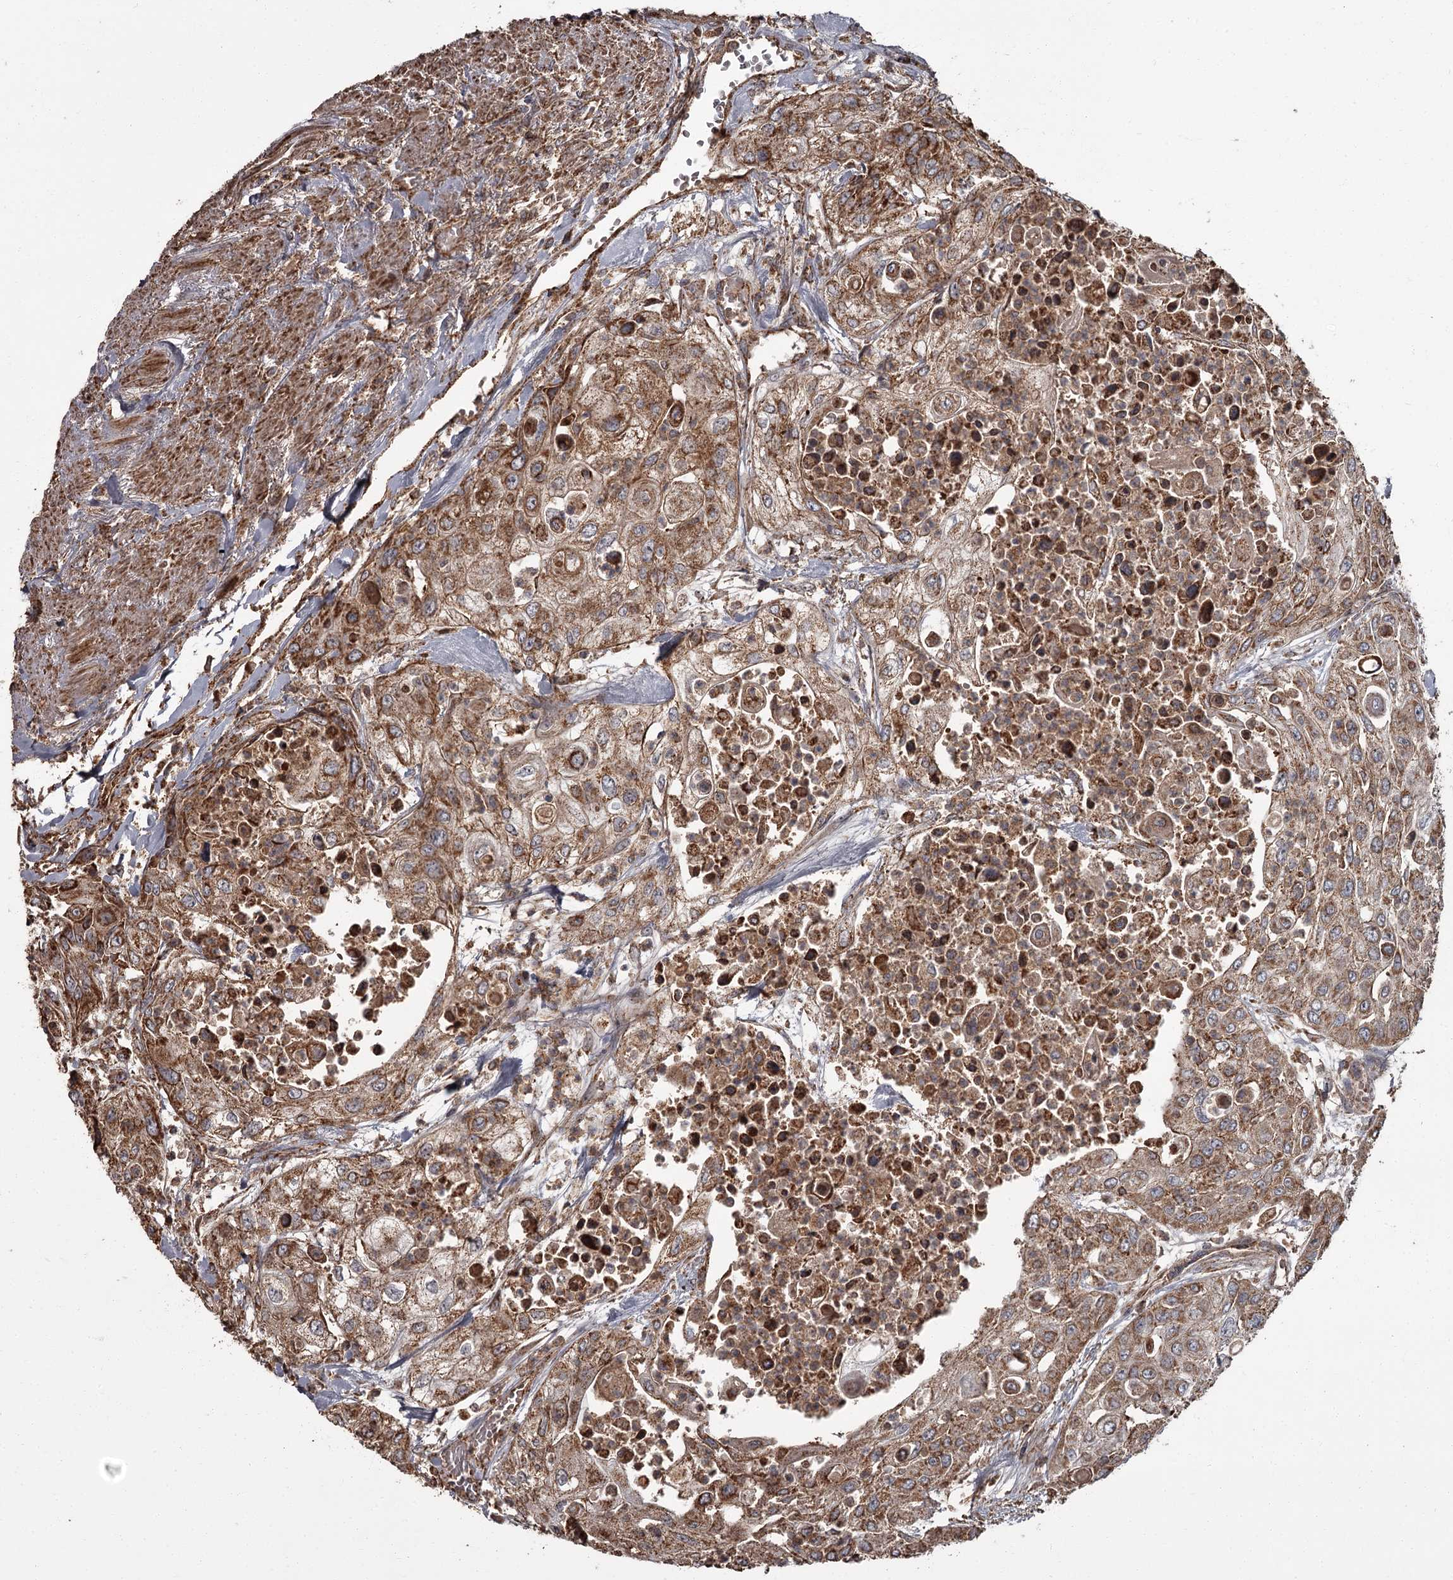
{"staining": {"intensity": "moderate", "quantity": ">75%", "location": "cytoplasmic/membranous"}, "tissue": "urothelial cancer", "cell_type": "Tumor cells", "image_type": "cancer", "snomed": [{"axis": "morphology", "description": "Urothelial carcinoma, High grade"}, {"axis": "topography", "description": "Urinary bladder"}], "caption": "DAB immunohistochemical staining of human high-grade urothelial carcinoma displays moderate cytoplasmic/membranous protein positivity in approximately >75% of tumor cells.", "gene": "THAP9", "patient": {"sex": "female", "age": 79}}